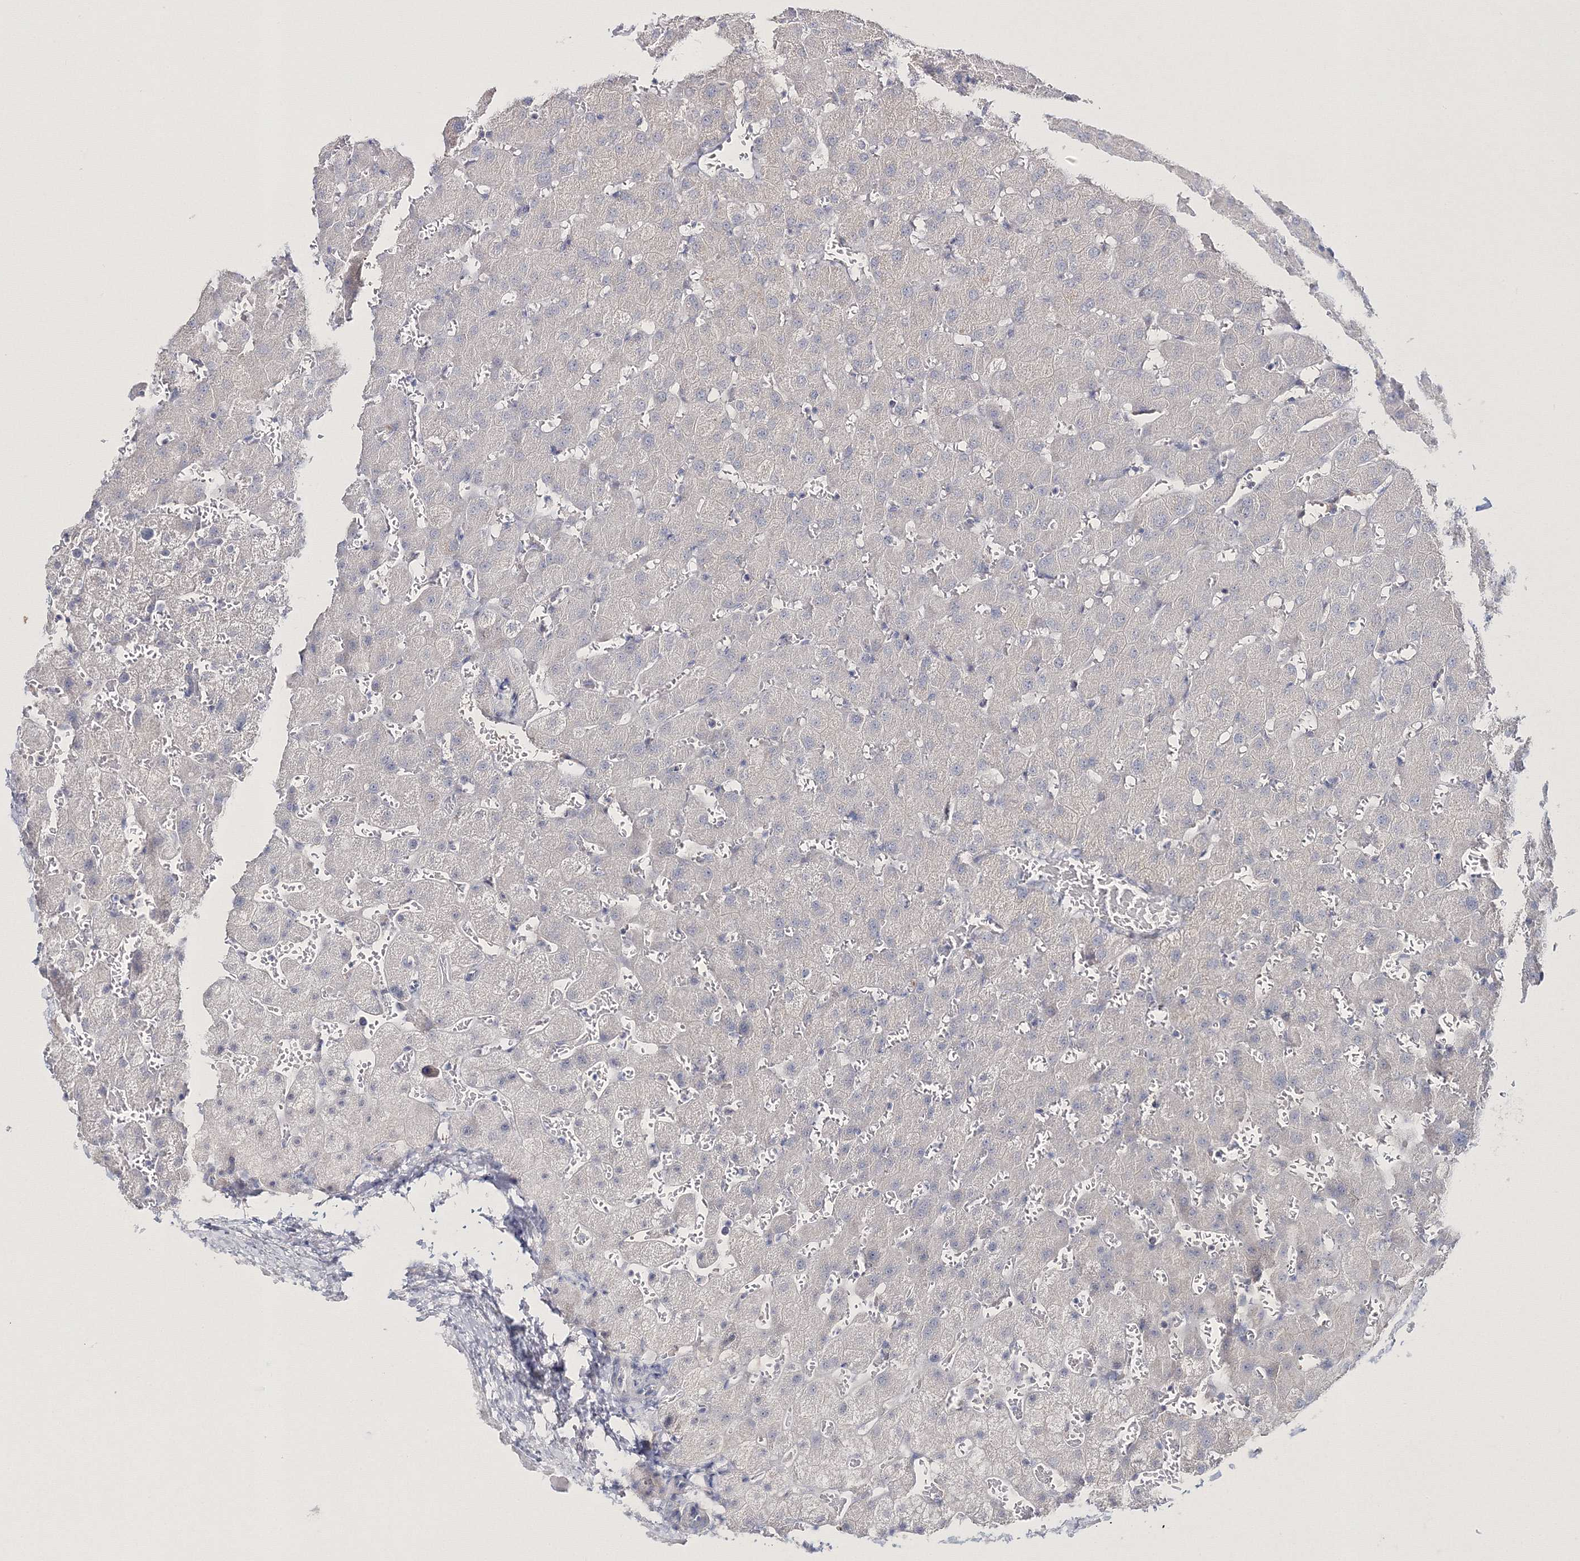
{"staining": {"intensity": "negative", "quantity": "none", "location": "none"}, "tissue": "liver", "cell_type": "Cholangiocytes", "image_type": "normal", "snomed": [{"axis": "morphology", "description": "Normal tissue, NOS"}, {"axis": "topography", "description": "Liver"}], "caption": "An IHC photomicrograph of unremarkable liver is shown. There is no staining in cholangiocytes of liver. The staining is performed using DAB (3,3'-diaminobenzidine) brown chromogen with nuclei counter-stained in using hematoxylin.", "gene": "NEU4", "patient": {"sex": "female", "age": 63}}